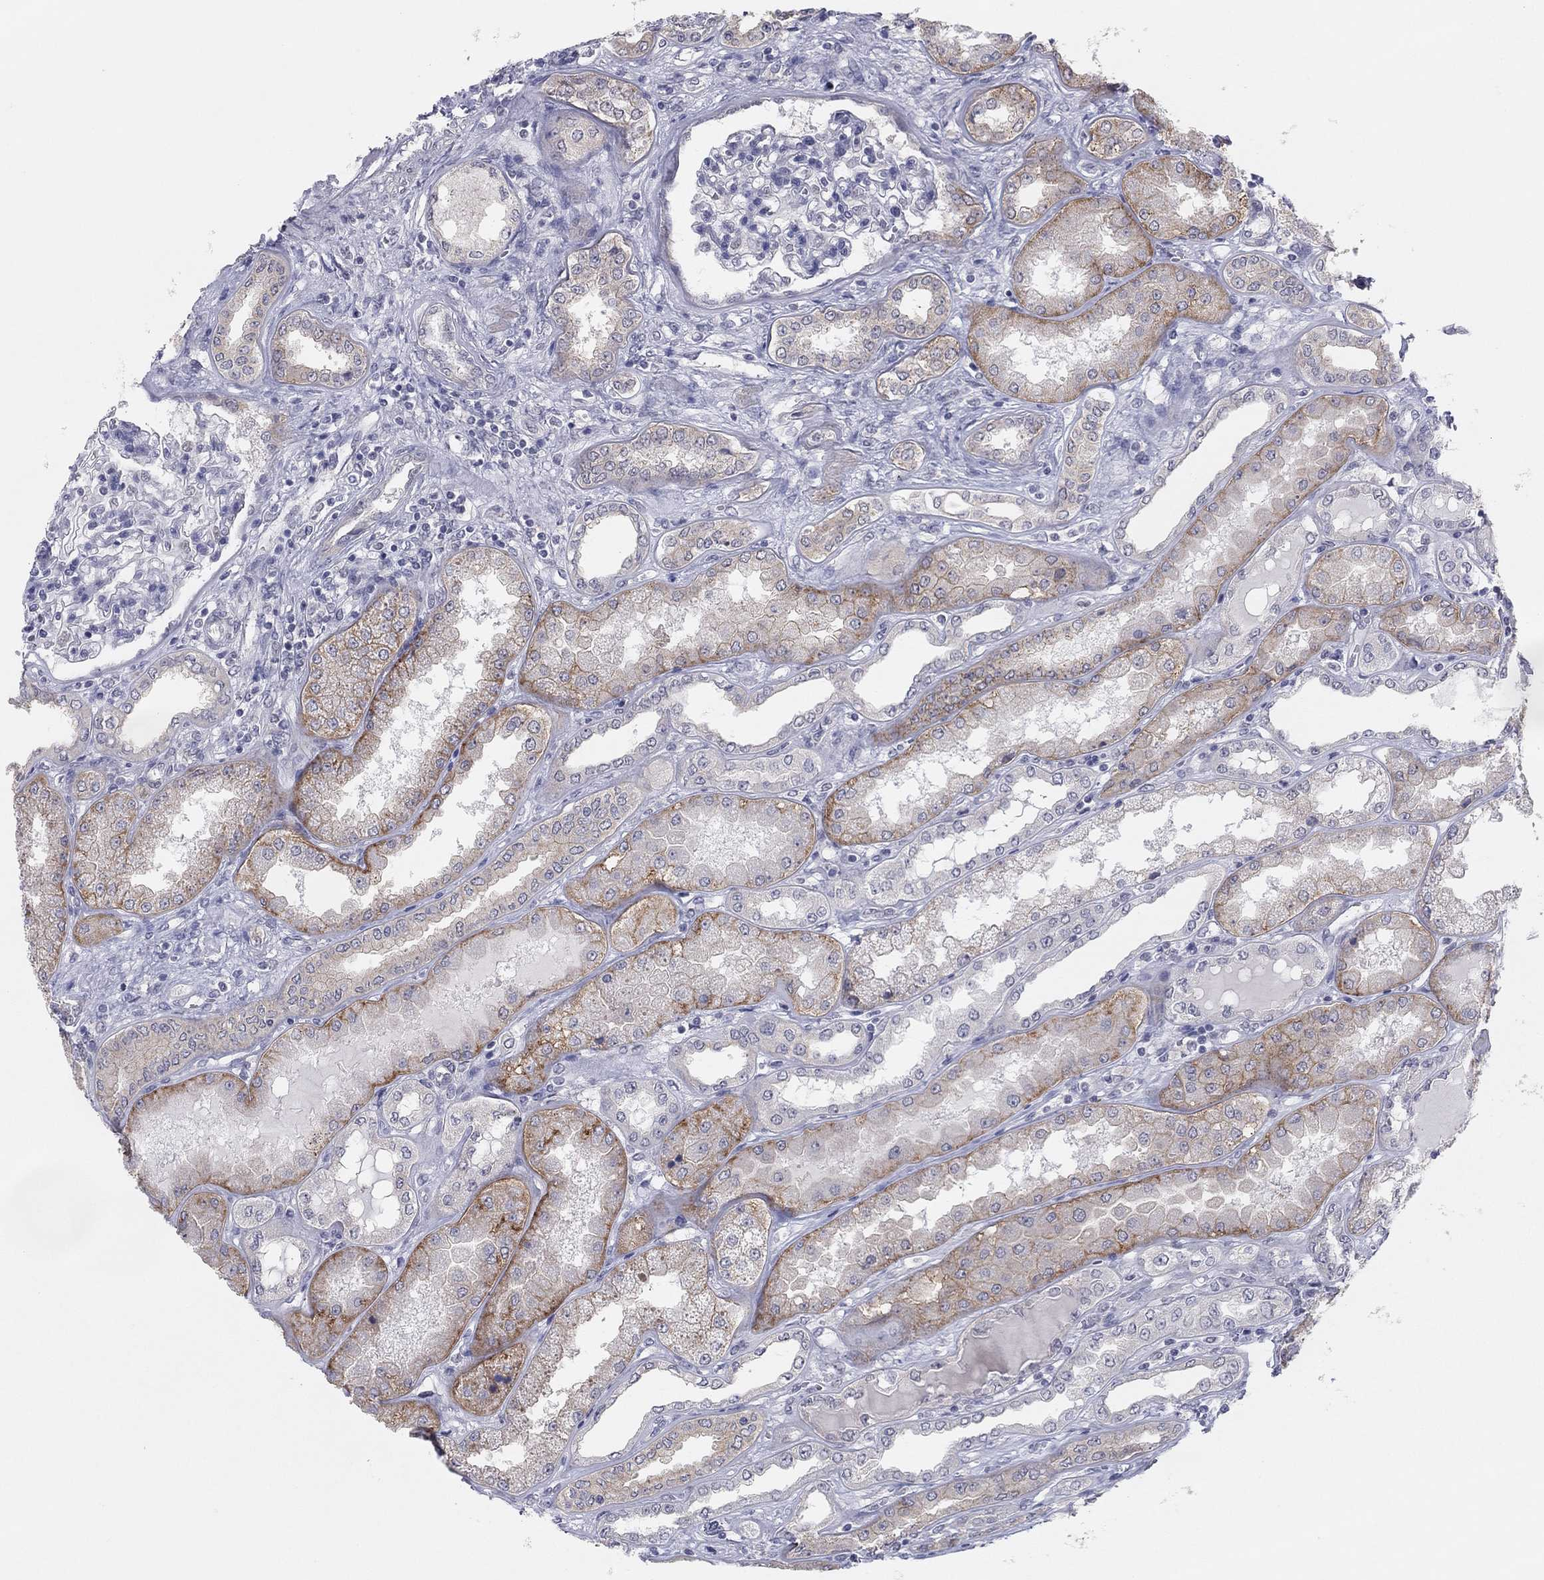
{"staining": {"intensity": "negative", "quantity": "none", "location": "none"}, "tissue": "kidney", "cell_type": "Cells in glomeruli", "image_type": "normal", "snomed": [{"axis": "morphology", "description": "Normal tissue, NOS"}, {"axis": "topography", "description": "Kidney"}], "caption": "DAB immunohistochemical staining of normal human kidney demonstrates no significant staining in cells in glomeruli.", "gene": "SLC22A2", "patient": {"sex": "female", "age": 56}}